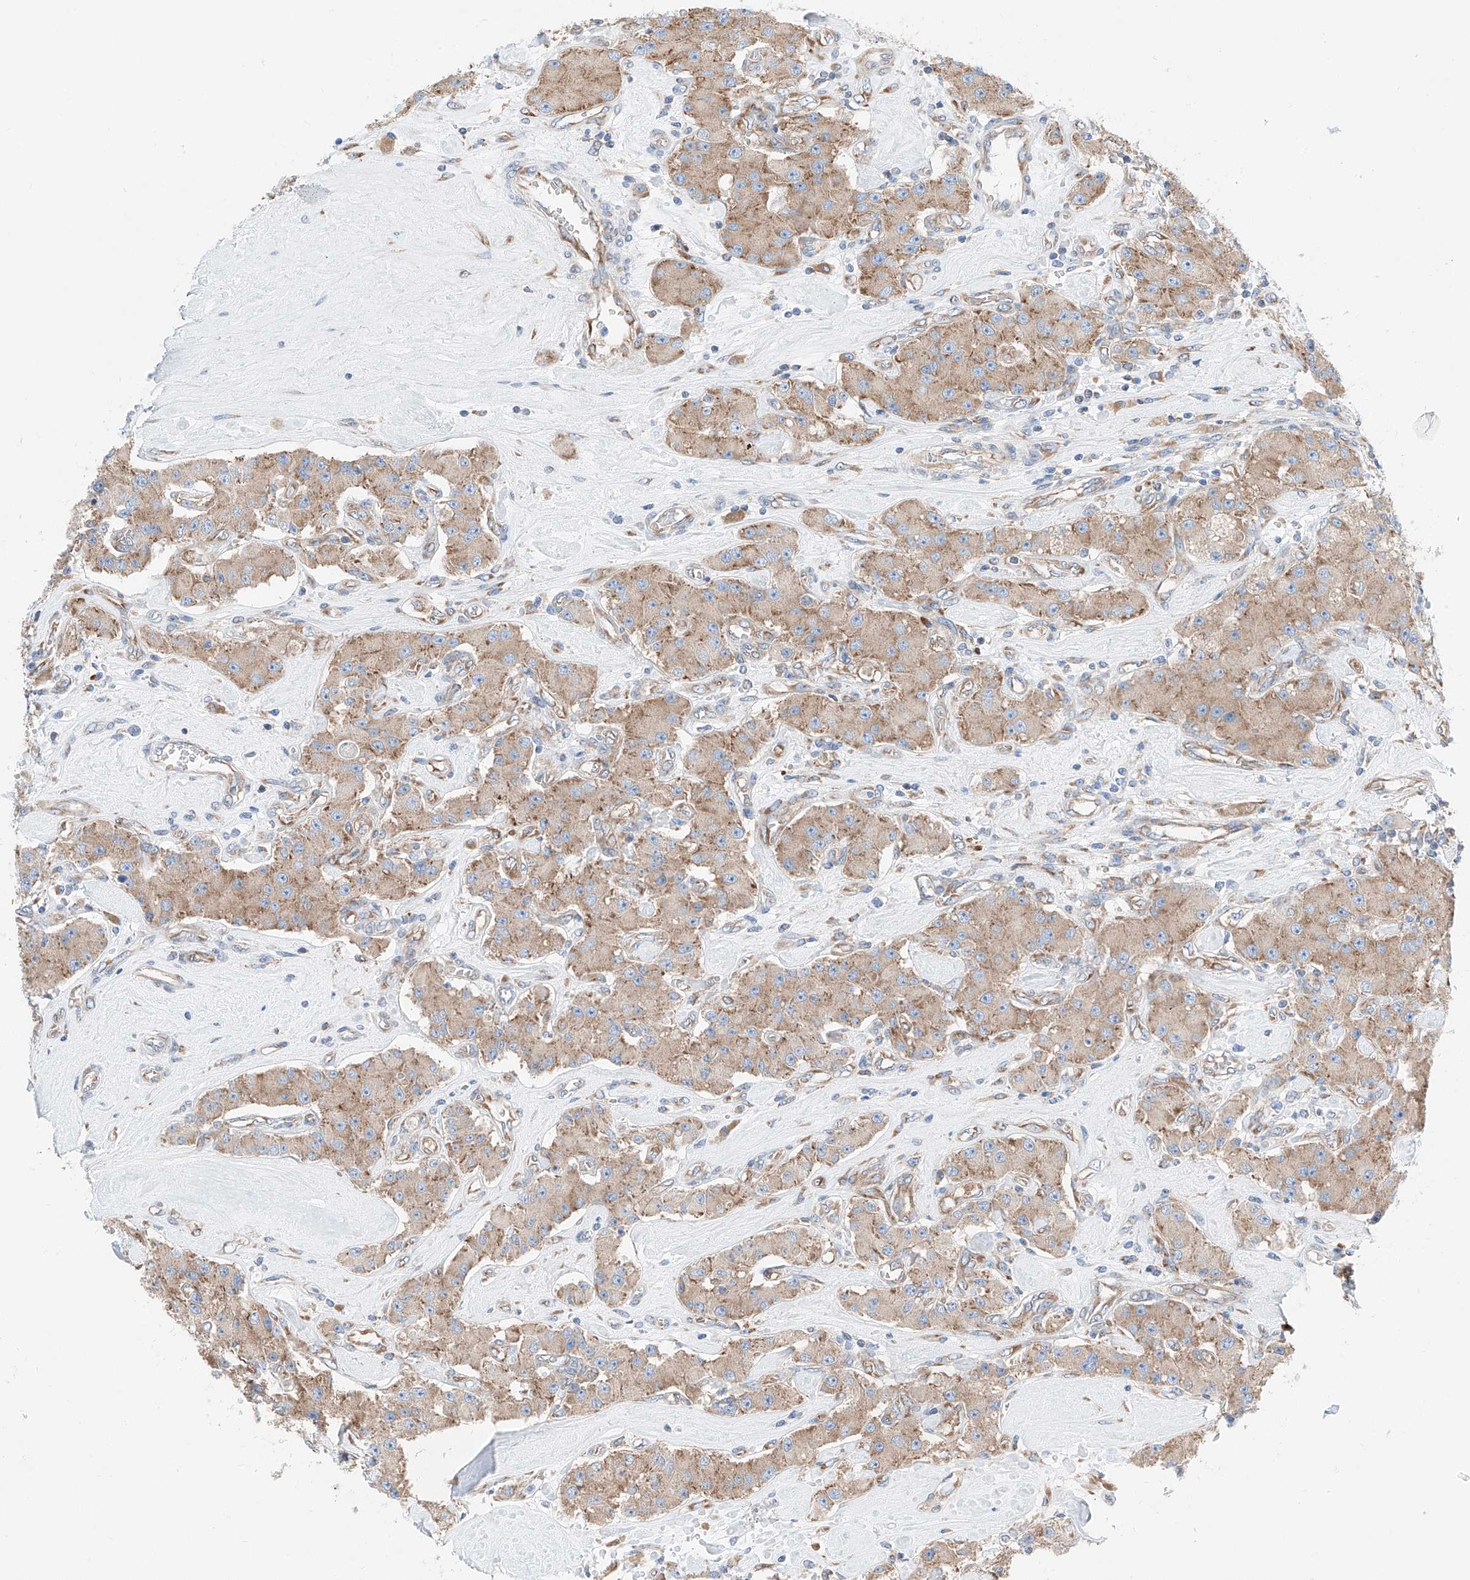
{"staining": {"intensity": "weak", "quantity": ">75%", "location": "cytoplasmic/membranous"}, "tissue": "carcinoid", "cell_type": "Tumor cells", "image_type": "cancer", "snomed": [{"axis": "morphology", "description": "Carcinoid, malignant, NOS"}, {"axis": "topography", "description": "Pancreas"}], "caption": "Immunohistochemical staining of human malignant carcinoid demonstrates weak cytoplasmic/membranous protein staining in approximately >75% of tumor cells.", "gene": "CRELD1", "patient": {"sex": "male", "age": 41}}